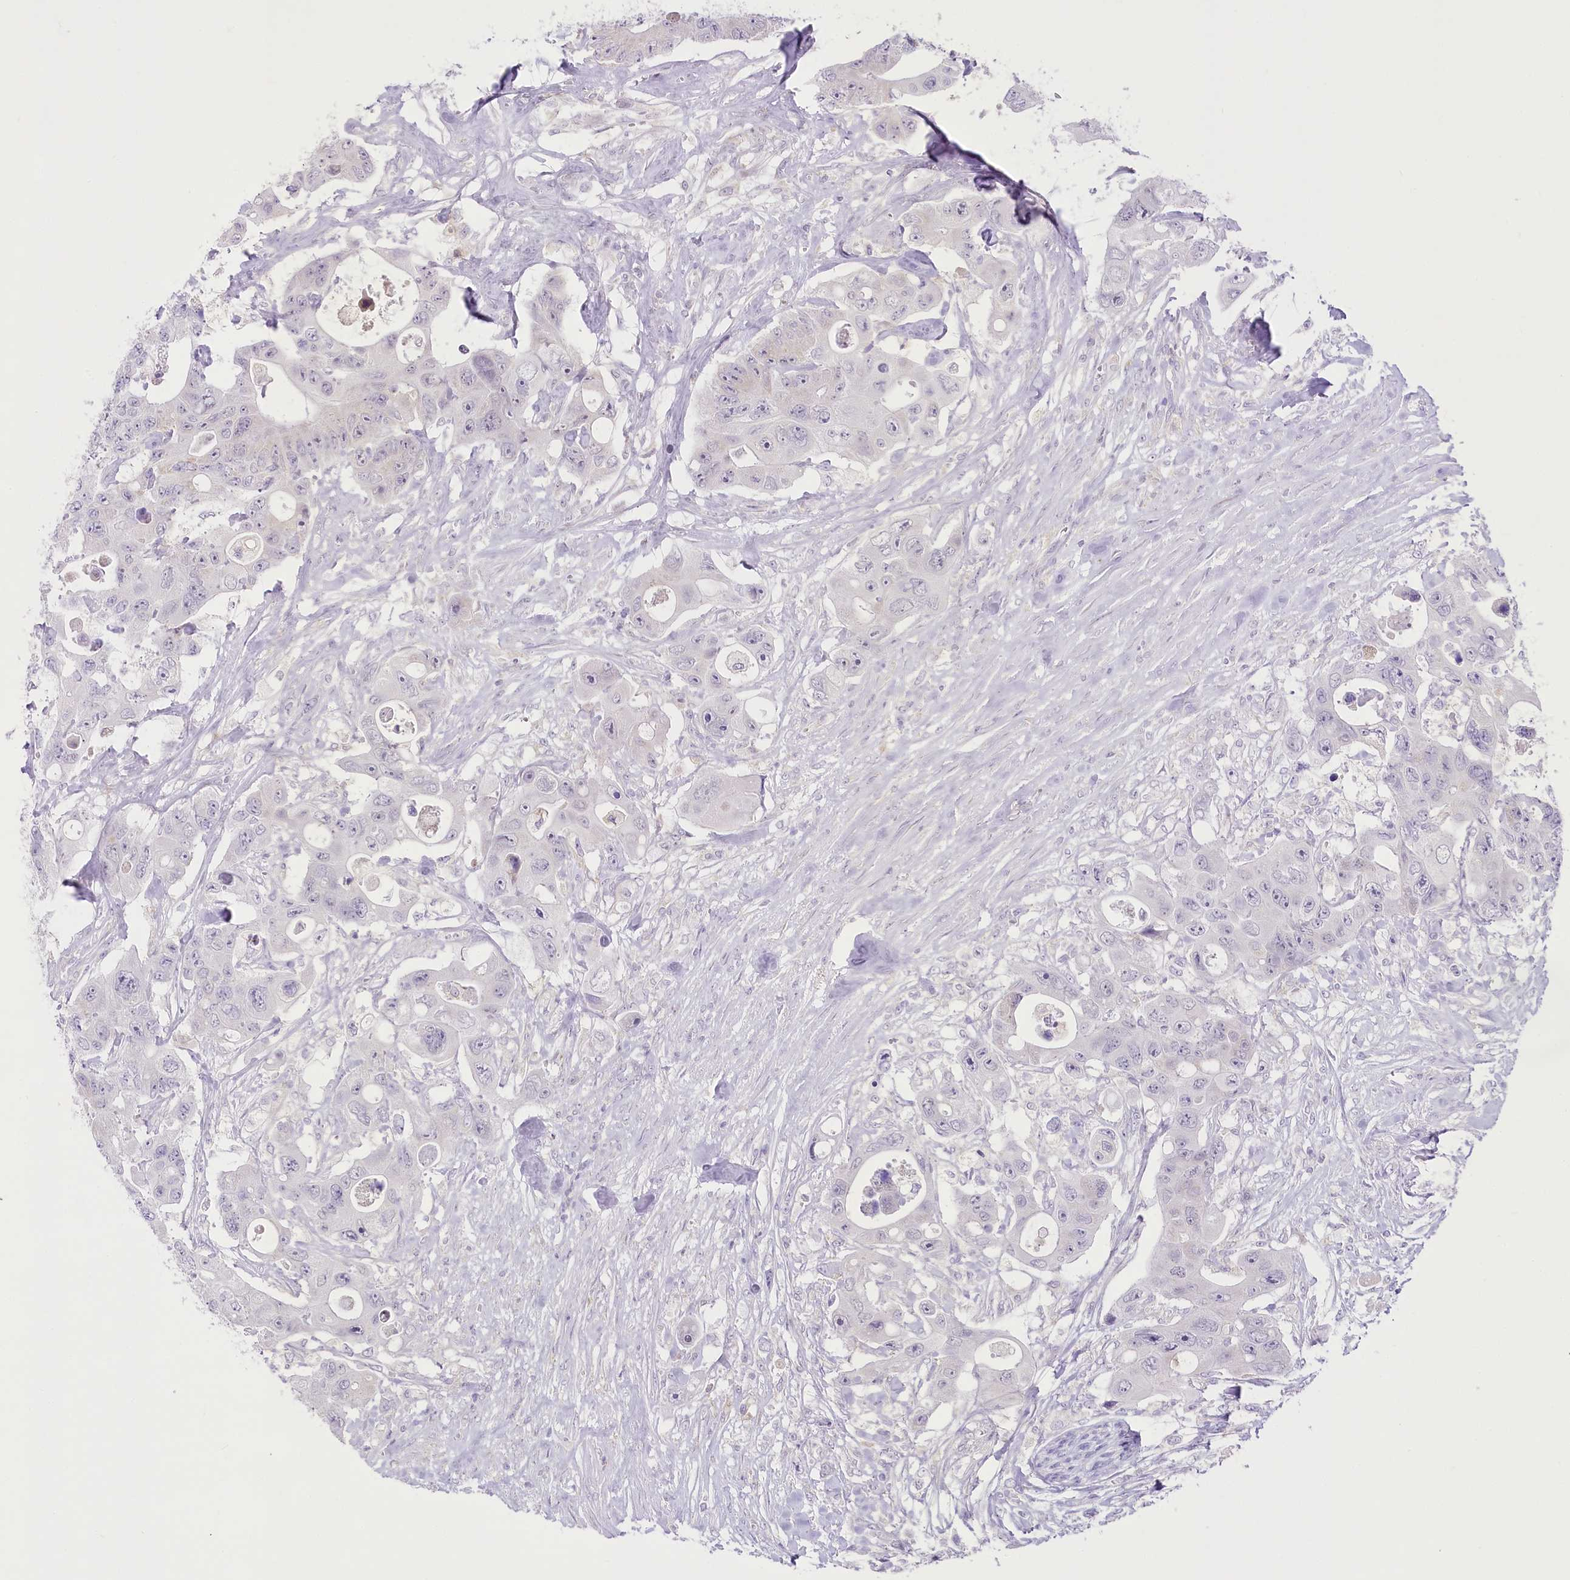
{"staining": {"intensity": "negative", "quantity": "none", "location": "none"}, "tissue": "colorectal cancer", "cell_type": "Tumor cells", "image_type": "cancer", "snomed": [{"axis": "morphology", "description": "Adenocarcinoma, NOS"}, {"axis": "topography", "description": "Colon"}], "caption": "Colorectal adenocarcinoma was stained to show a protein in brown. There is no significant expression in tumor cells.", "gene": "CCDC30", "patient": {"sex": "female", "age": 46}}